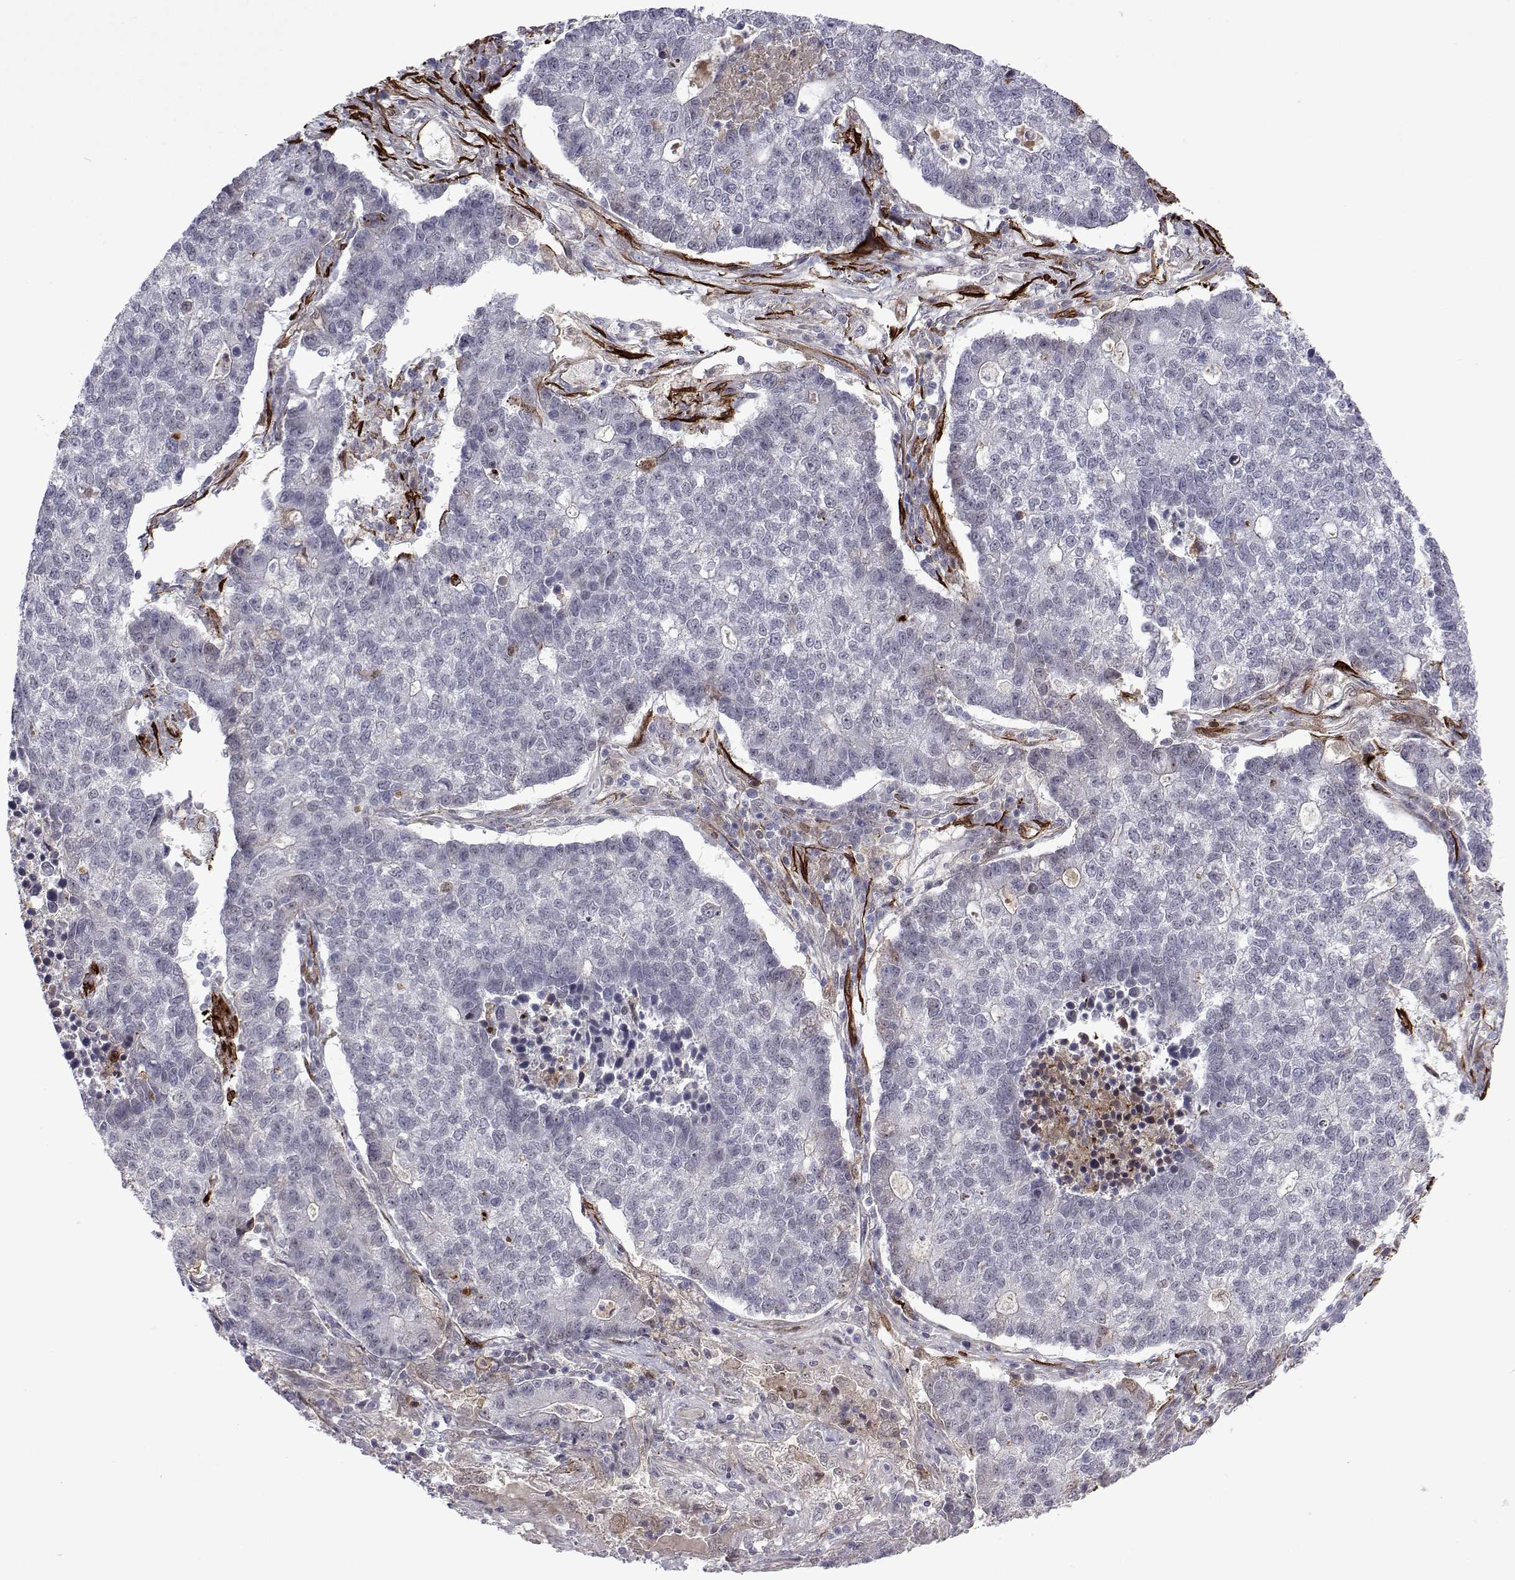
{"staining": {"intensity": "negative", "quantity": "none", "location": "none"}, "tissue": "lung cancer", "cell_type": "Tumor cells", "image_type": "cancer", "snomed": [{"axis": "morphology", "description": "Adenocarcinoma, NOS"}, {"axis": "topography", "description": "Lung"}], "caption": "Tumor cells show no significant positivity in lung cancer (adenocarcinoma).", "gene": "EFCAB3", "patient": {"sex": "male", "age": 57}}